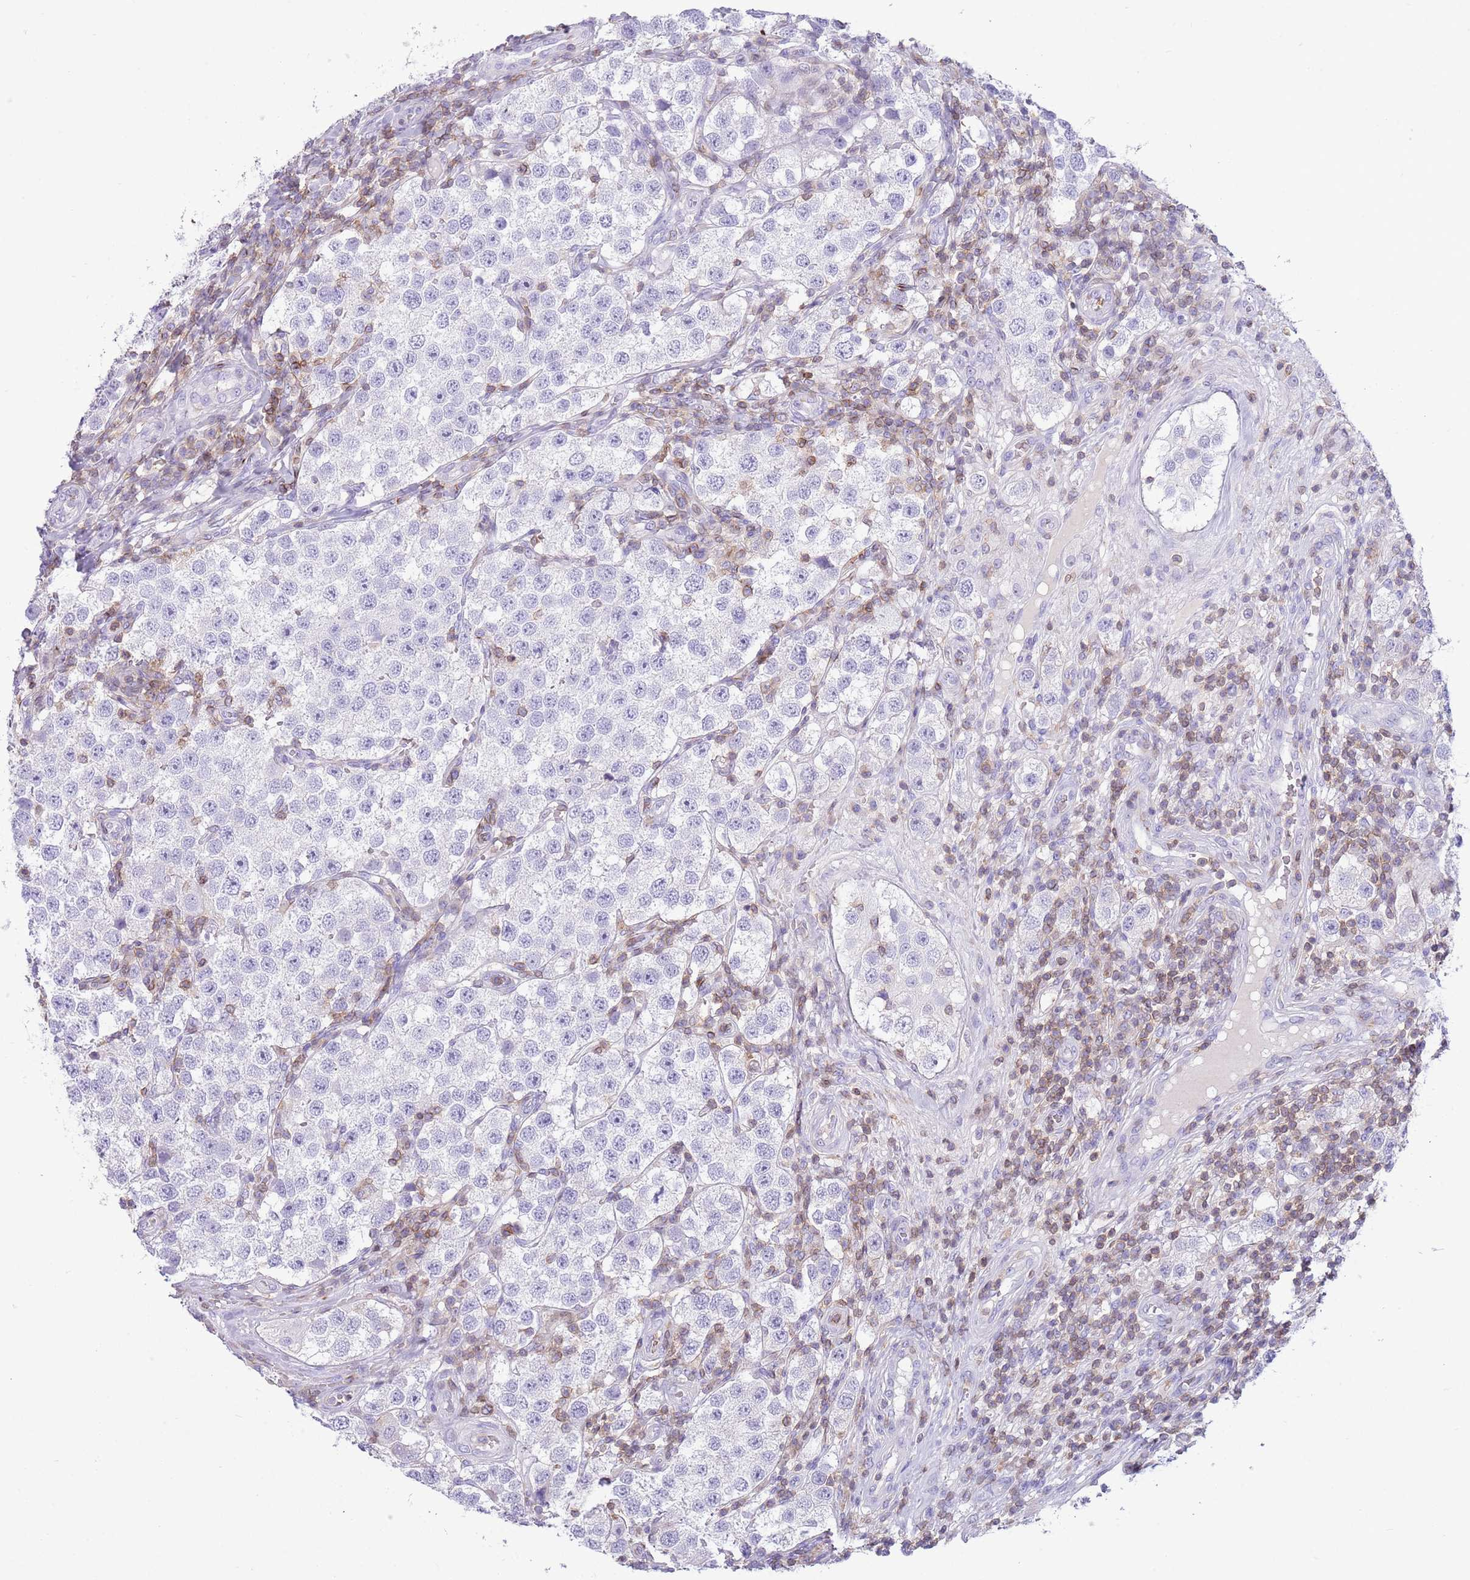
{"staining": {"intensity": "negative", "quantity": "none", "location": "none"}, "tissue": "testis cancer", "cell_type": "Tumor cells", "image_type": "cancer", "snomed": [{"axis": "morphology", "description": "Seminoma, NOS"}, {"axis": "topography", "description": "Testis"}], "caption": "The micrograph demonstrates no significant staining in tumor cells of testis cancer (seminoma). (DAB immunohistochemistry, high magnification).", "gene": "OR4Q3", "patient": {"sex": "male", "age": 37}}